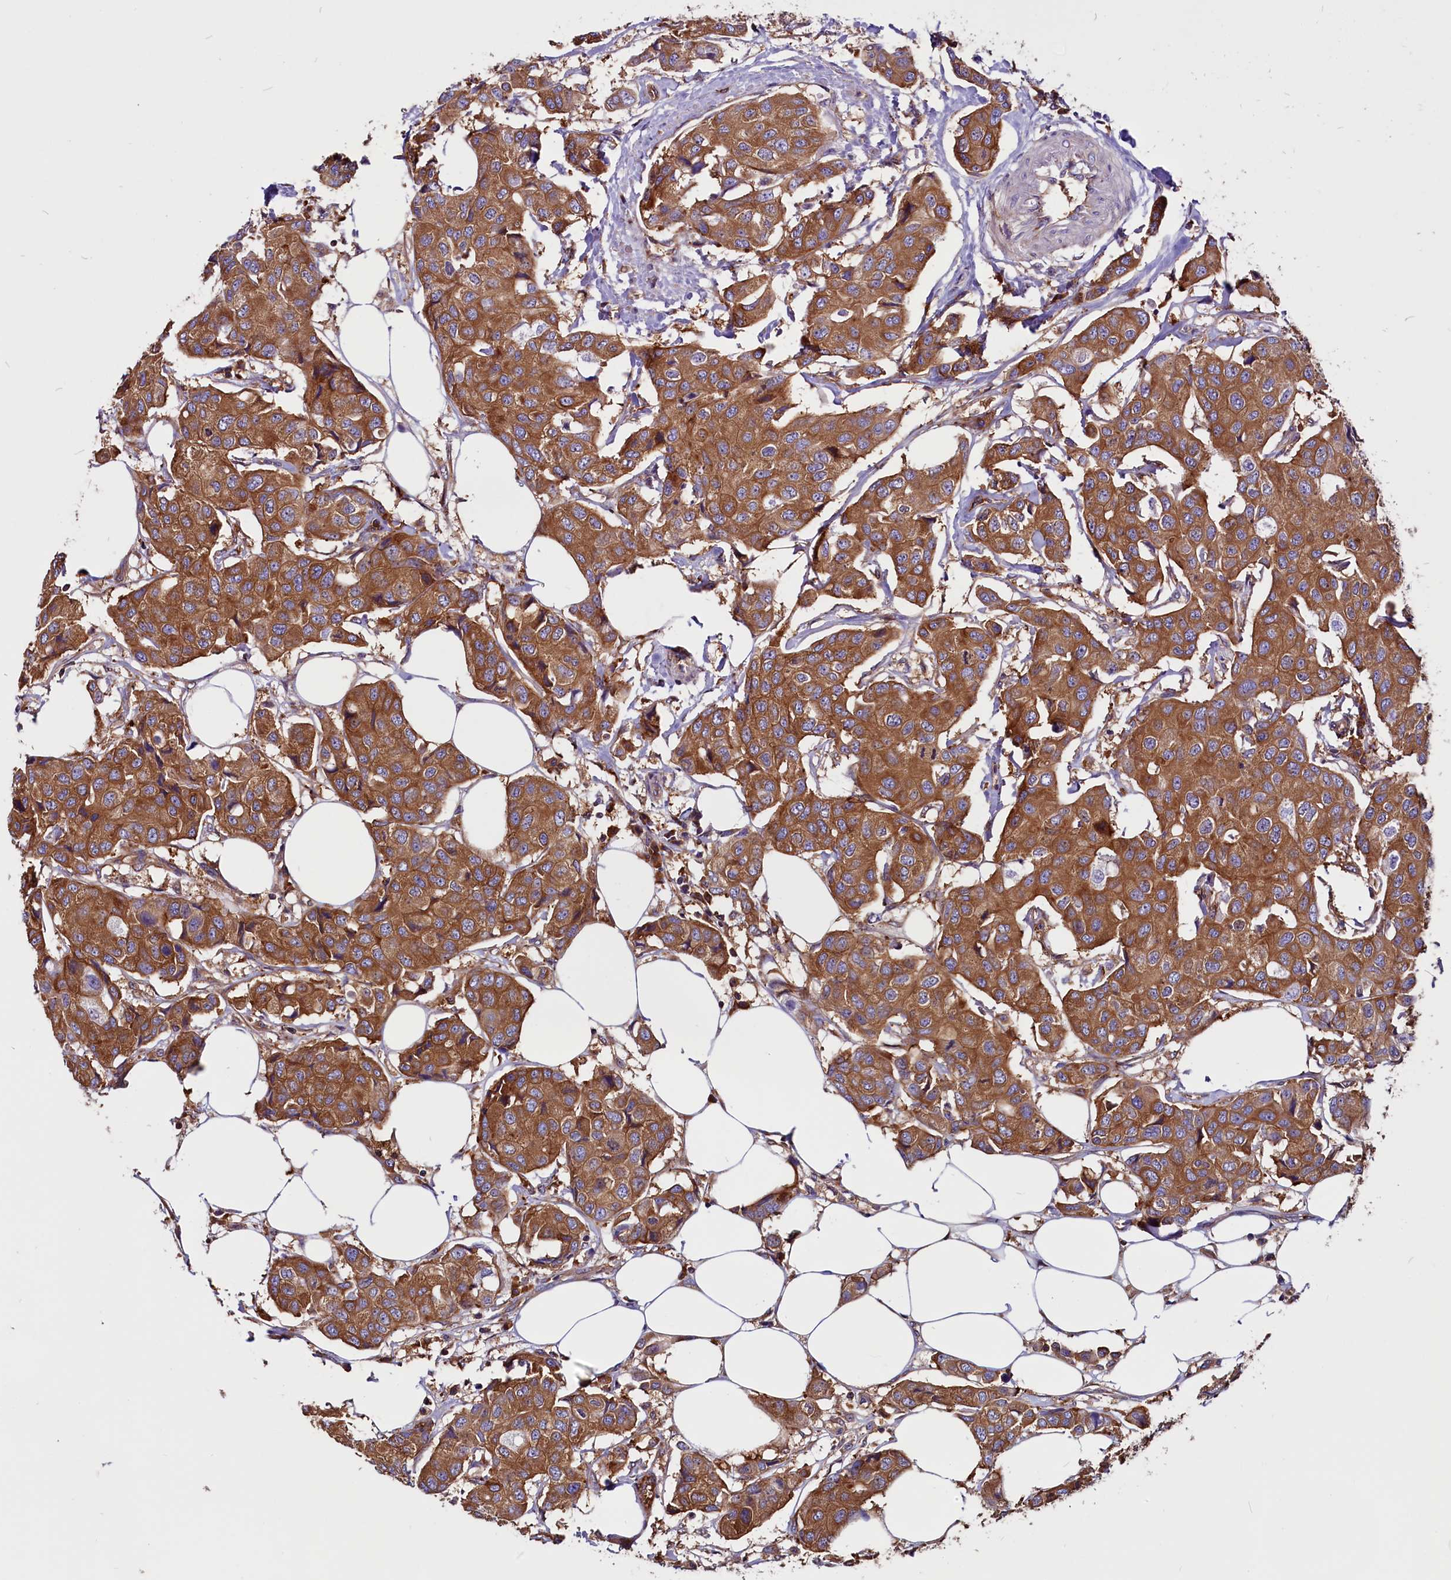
{"staining": {"intensity": "strong", "quantity": ">75%", "location": "cytoplasmic/membranous"}, "tissue": "breast cancer", "cell_type": "Tumor cells", "image_type": "cancer", "snomed": [{"axis": "morphology", "description": "Duct carcinoma"}, {"axis": "topography", "description": "Breast"}], "caption": "High-power microscopy captured an immunohistochemistry (IHC) photomicrograph of breast cancer (intraductal carcinoma), revealing strong cytoplasmic/membranous positivity in about >75% of tumor cells.", "gene": "EIF3G", "patient": {"sex": "female", "age": 80}}